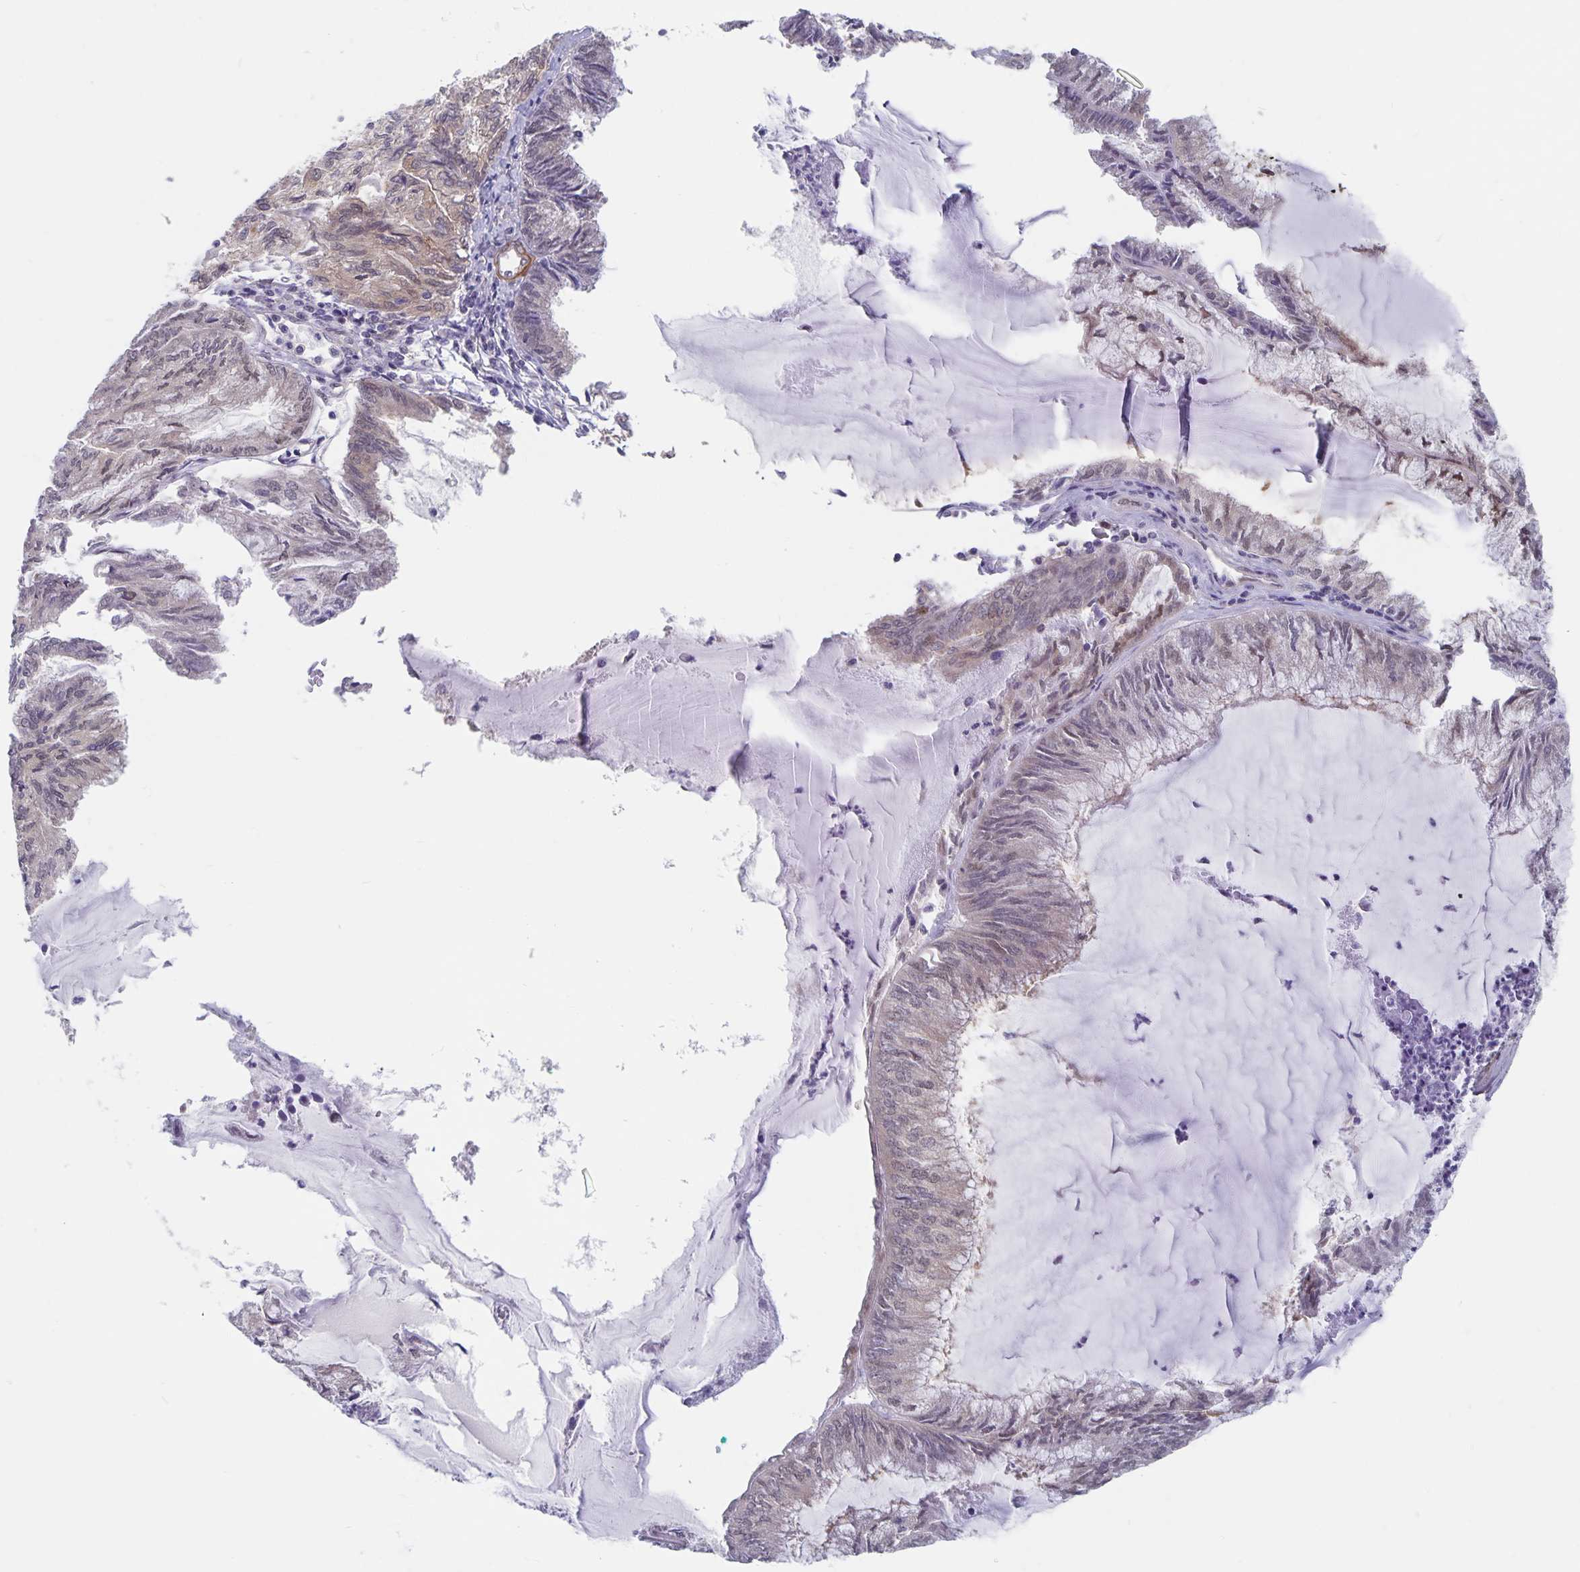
{"staining": {"intensity": "weak", "quantity": "<25%", "location": "cytoplasmic/membranous,nuclear"}, "tissue": "endometrial cancer", "cell_type": "Tumor cells", "image_type": "cancer", "snomed": [{"axis": "morphology", "description": "Carcinoma, NOS"}, {"axis": "topography", "description": "Endometrium"}], "caption": "Human endometrial cancer (carcinoma) stained for a protein using immunohistochemistry (IHC) reveals no expression in tumor cells.", "gene": "BAG6", "patient": {"sex": "female", "age": 62}}